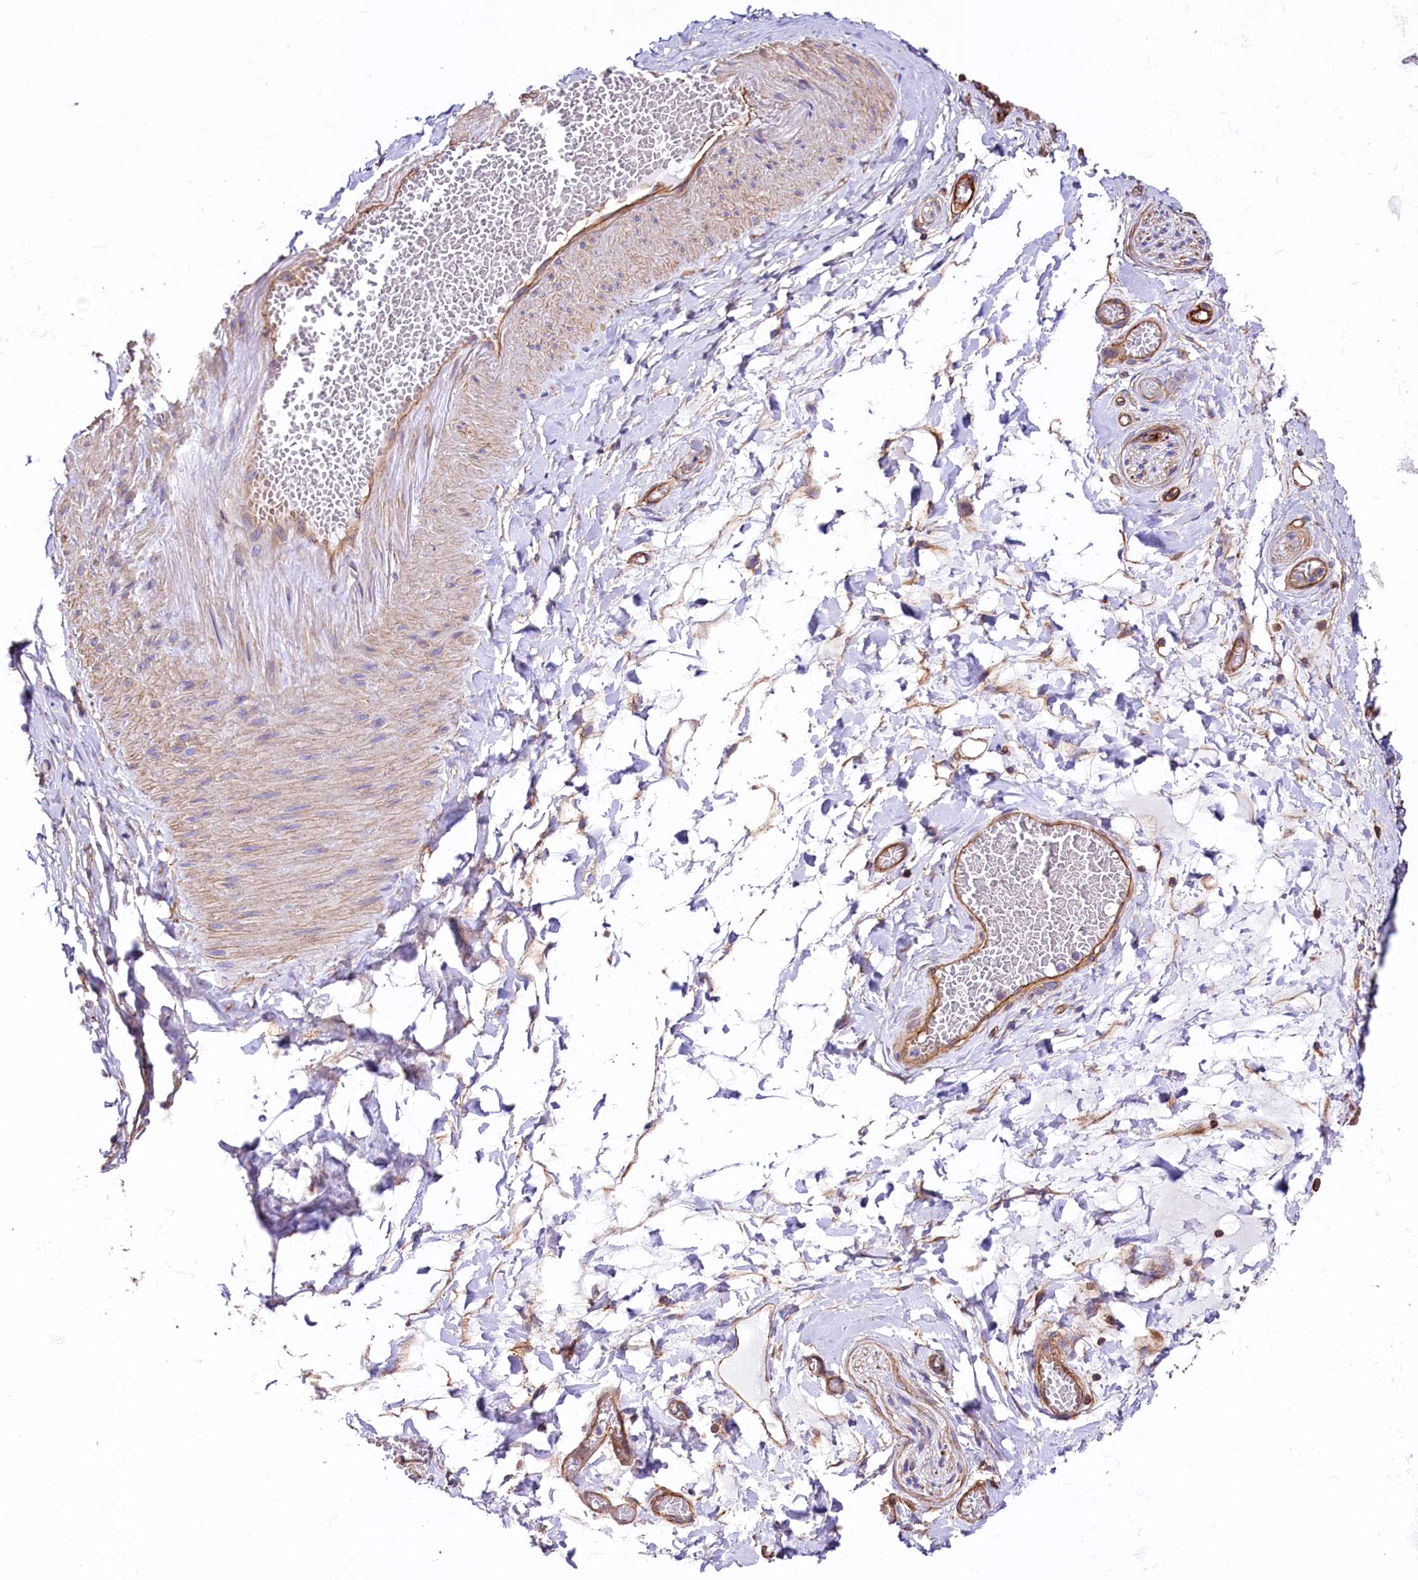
{"staining": {"intensity": "negative", "quantity": "none", "location": "none"}, "tissue": "adipose tissue", "cell_type": "Adipocytes", "image_type": "normal", "snomed": [{"axis": "morphology", "description": "Normal tissue, NOS"}, {"axis": "topography", "description": "Salivary gland"}, {"axis": "topography", "description": "Peripheral nerve tissue"}], "caption": "Immunohistochemistry (IHC) photomicrograph of unremarkable human adipose tissue stained for a protein (brown), which exhibits no positivity in adipocytes. (DAB immunohistochemistry (IHC) visualized using brightfield microscopy, high magnification).", "gene": "ATP2B4", "patient": {"sex": "male", "age": 62}}